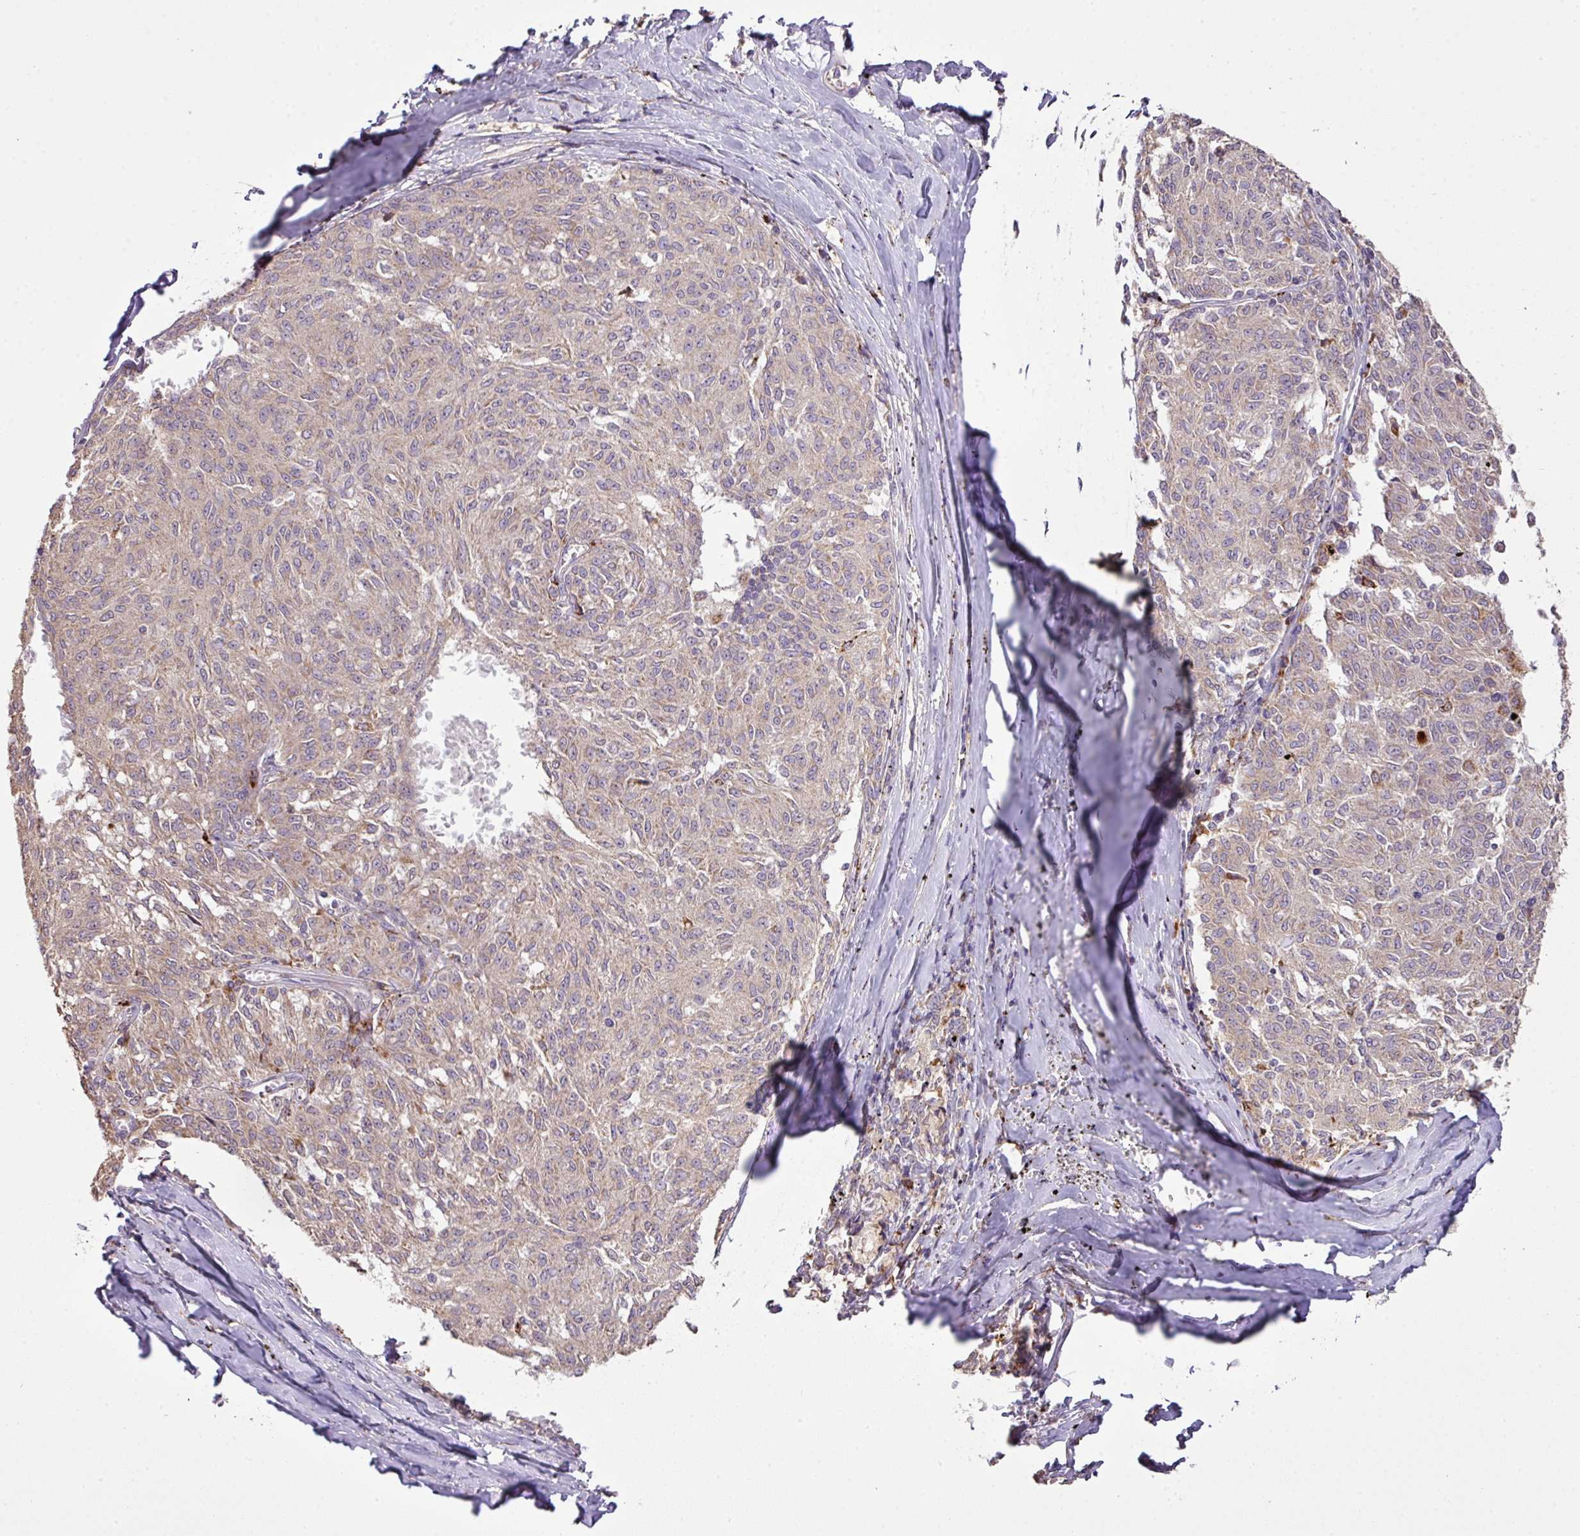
{"staining": {"intensity": "weak", "quantity": "<25%", "location": "cytoplasmic/membranous"}, "tissue": "melanoma", "cell_type": "Tumor cells", "image_type": "cancer", "snomed": [{"axis": "morphology", "description": "Malignant melanoma, NOS"}, {"axis": "topography", "description": "Skin"}], "caption": "A photomicrograph of melanoma stained for a protein shows no brown staining in tumor cells.", "gene": "SMCO4", "patient": {"sex": "female", "age": 72}}